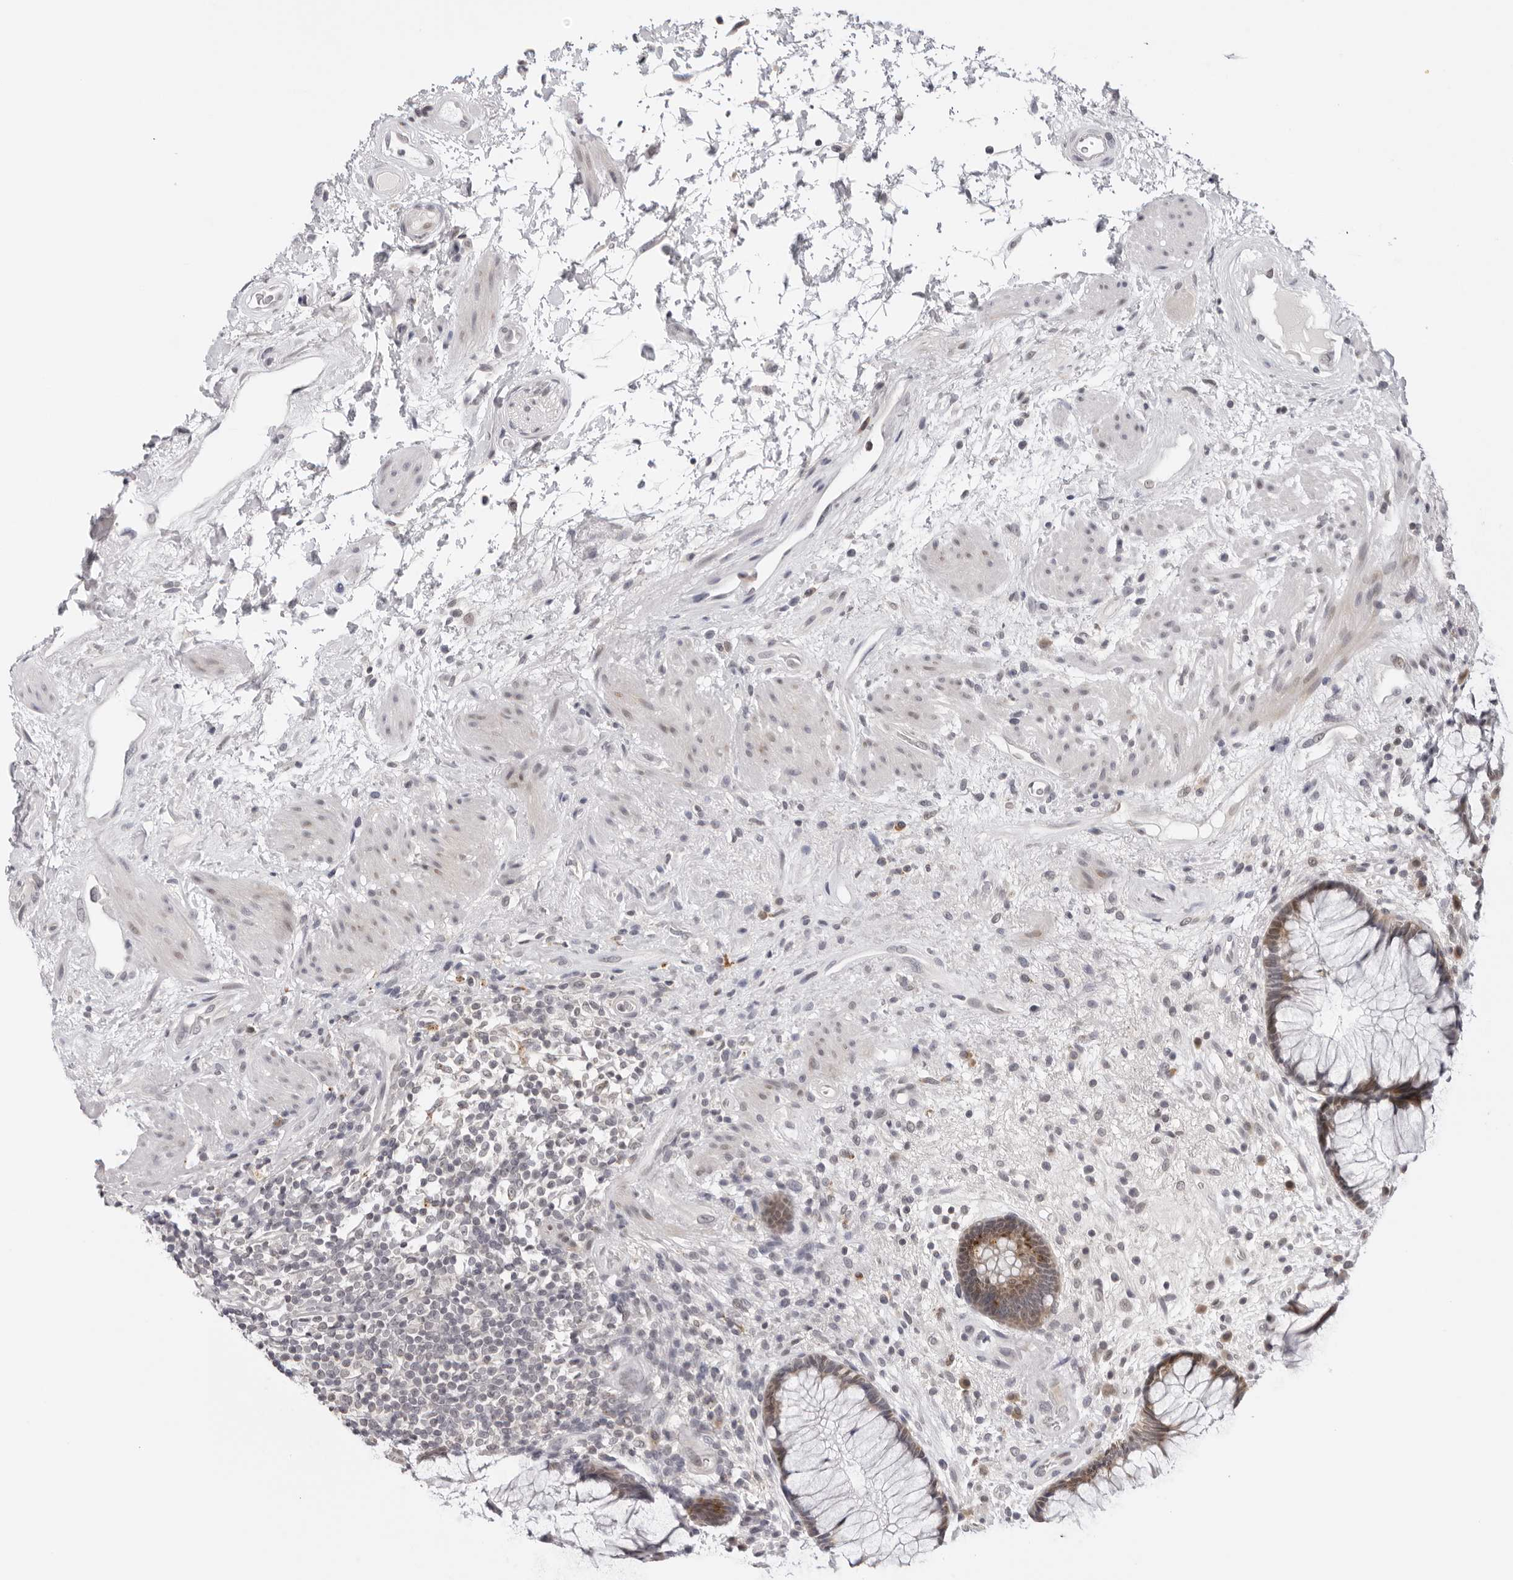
{"staining": {"intensity": "moderate", "quantity": ">75%", "location": "cytoplasmic/membranous,nuclear"}, "tissue": "rectum", "cell_type": "Glandular cells", "image_type": "normal", "snomed": [{"axis": "morphology", "description": "Normal tissue, NOS"}, {"axis": "topography", "description": "Rectum"}], "caption": "Rectum stained for a protein shows moderate cytoplasmic/membranous,nuclear positivity in glandular cells. Using DAB (brown) and hematoxylin (blue) stains, captured at high magnification using brightfield microscopy.", "gene": "PRUNE1", "patient": {"sex": "male", "age": 51}}